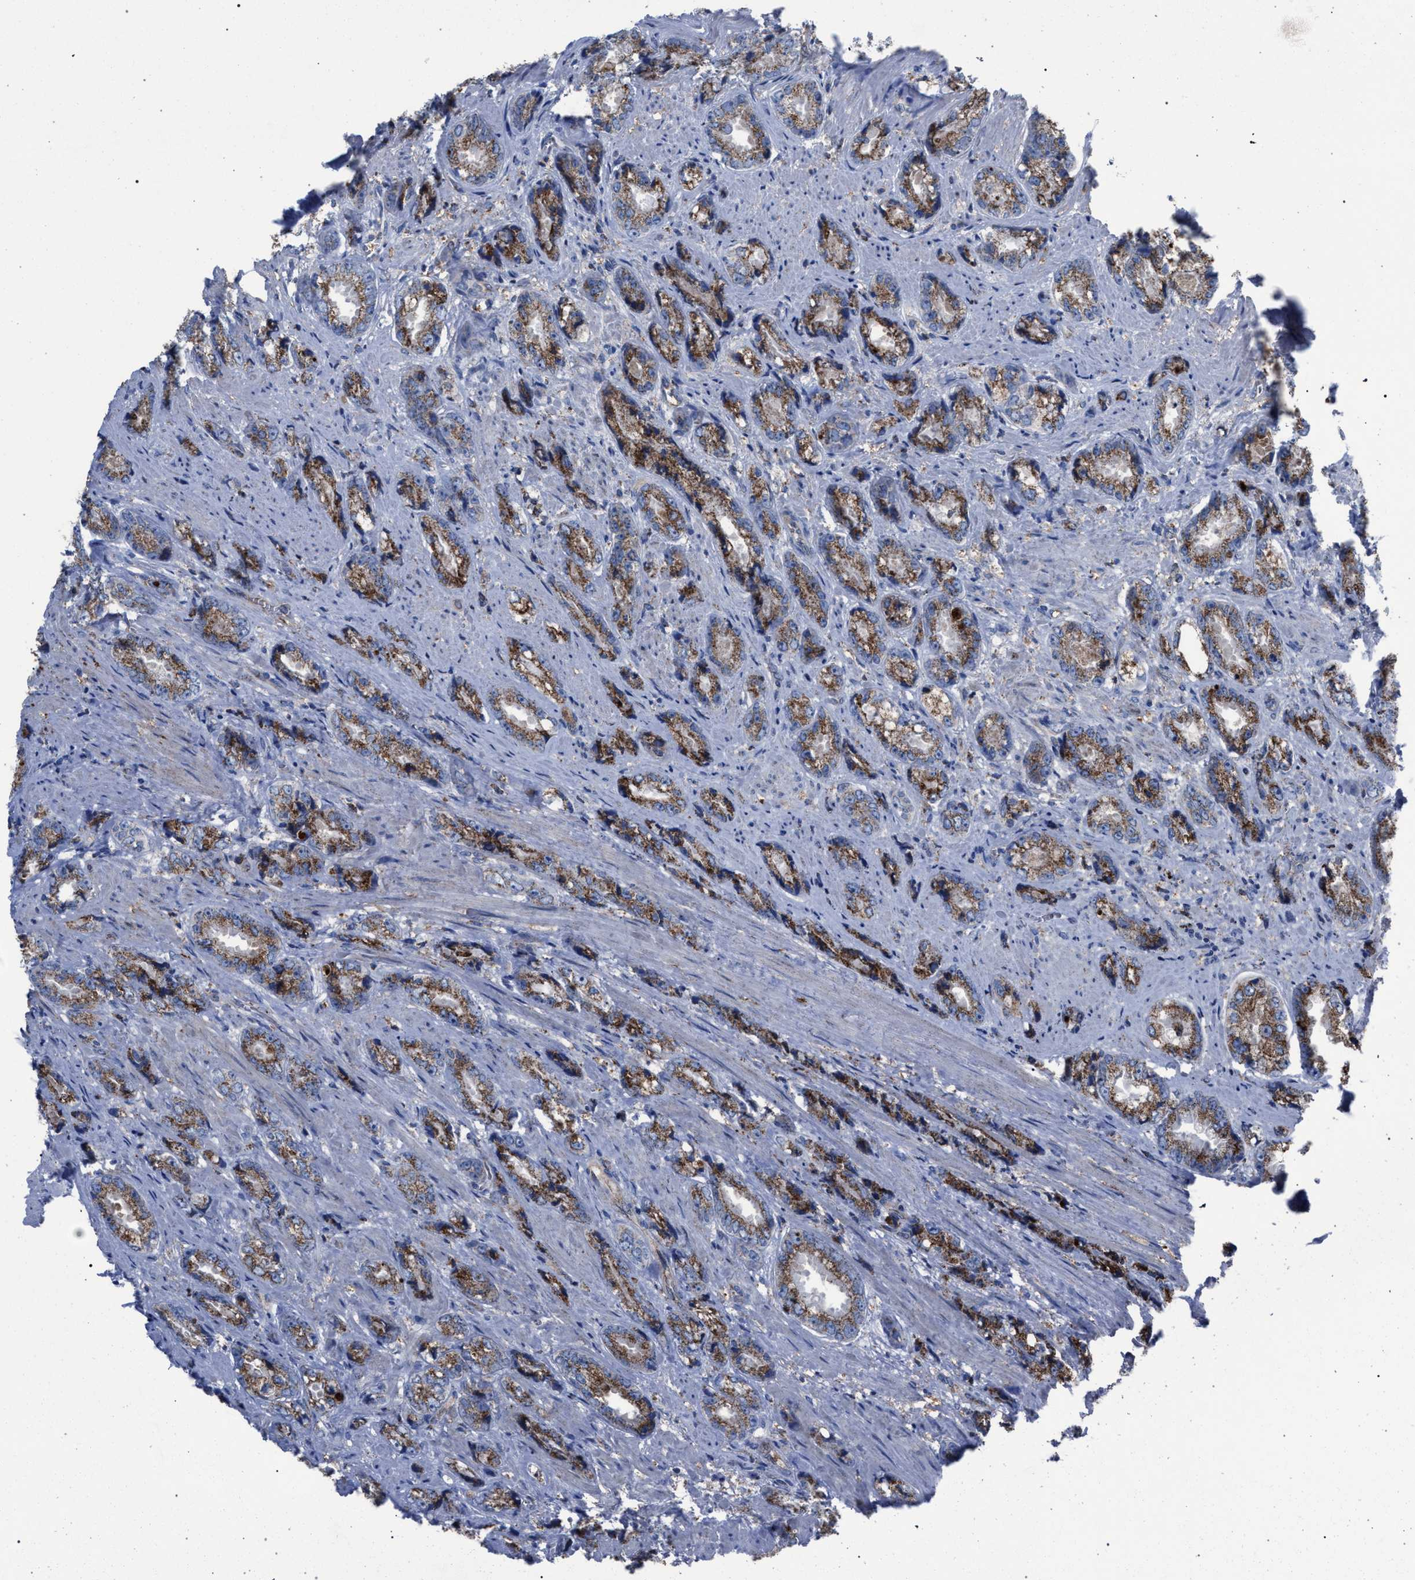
{"staining": {"intensity": "moderate", "quantity": ">75%", "location": "cytoplasmic/membranous"}, "tissue": "prostate cancer", "cell_type": "Tumor cells", "image_type": "cancer", "snomed": [{"axis": "morphology", "description": "Adenocarcinoma, High grade"}, {"axis": "topography", "description": "Prostate"}], "caption": "The image exhibits immunohistochemical staining of prostate cancer (high-grade adenocarcinoma). There is moderate cytoplasmic/membranous positivity is seen in about >75% of tumor cells.", "gene": "HSD17B4", "patient": {"sex": "male", "age": 61}}